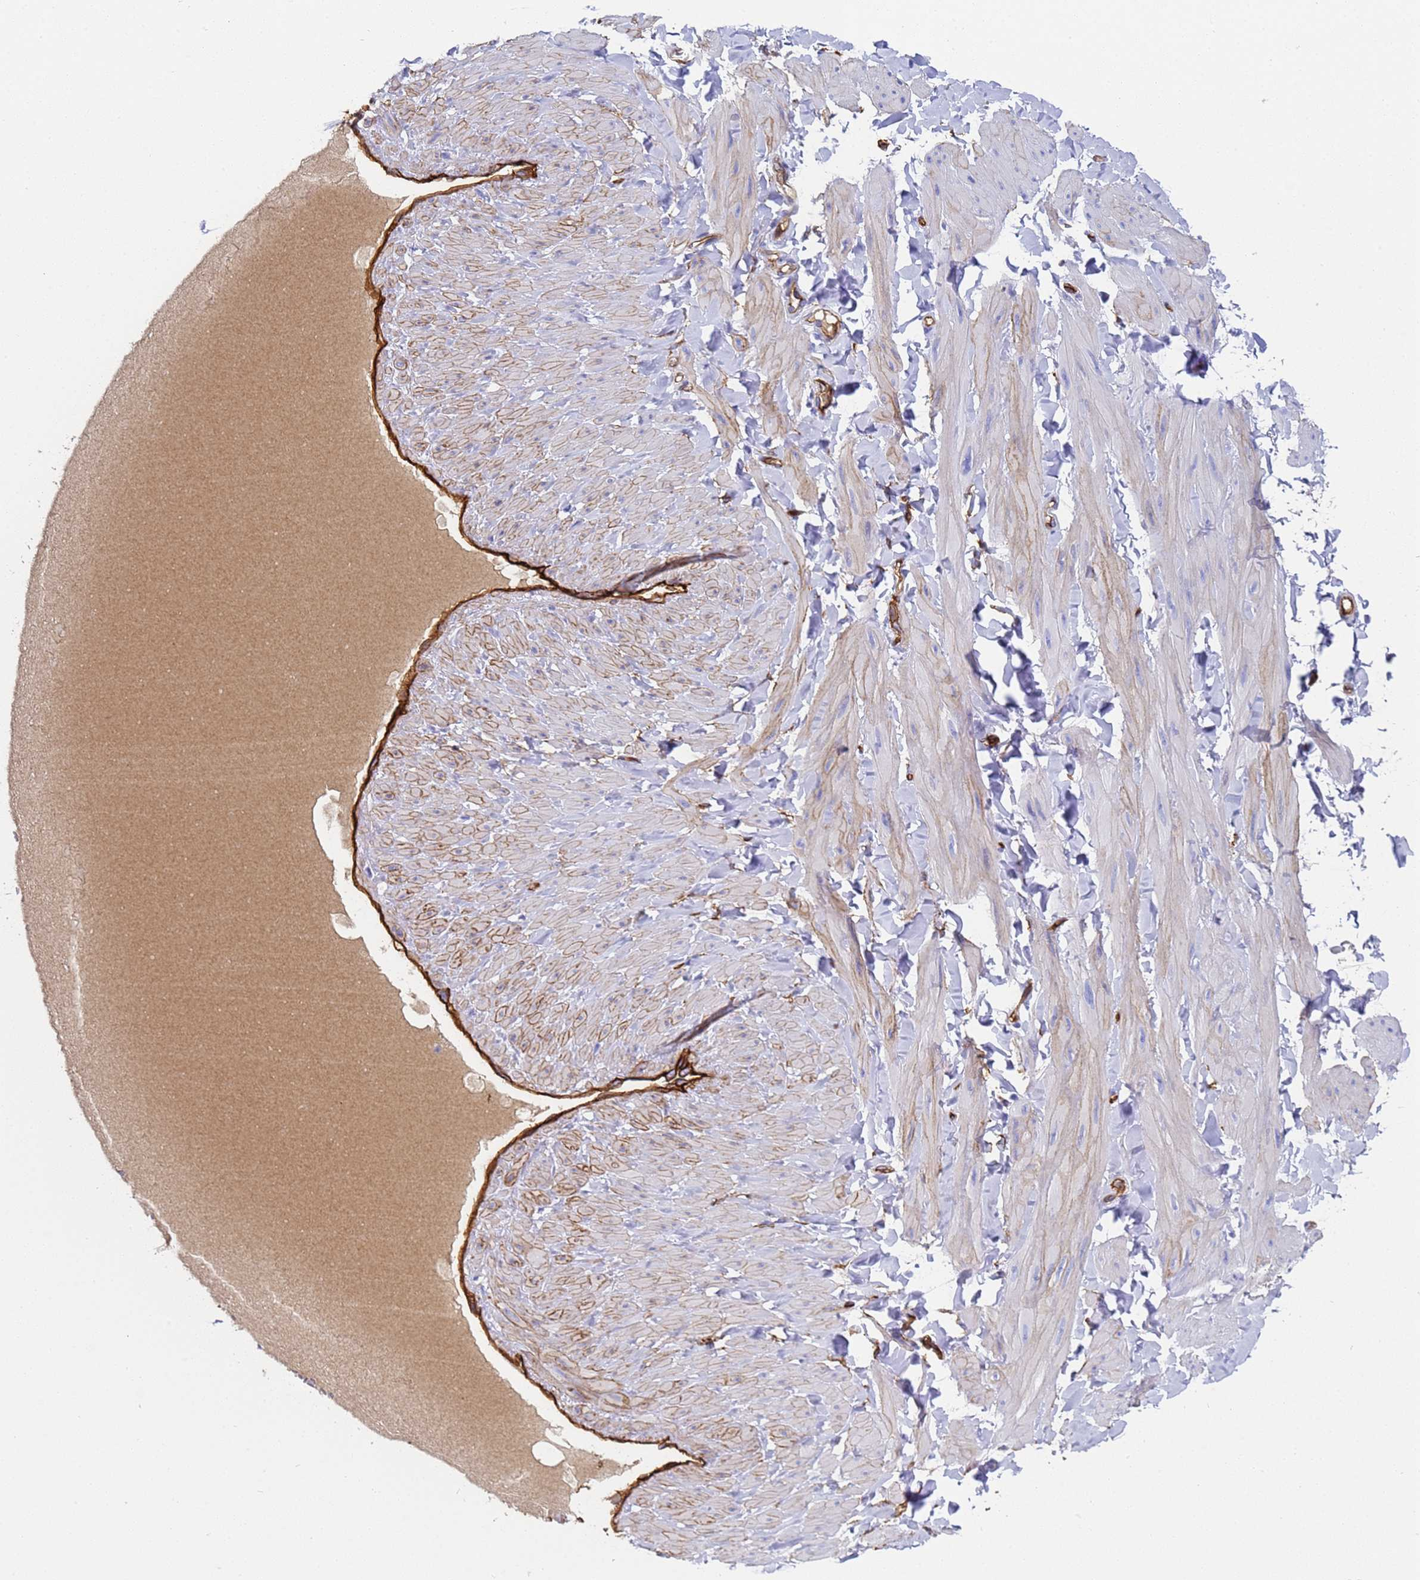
{"staining": {"intensity": "negative", "quantity": "none", "location": "none"}, "tissue": "soft tissue", "cell_type": "Fibroblasts", "image_type": "normal", "snomed": [{"axis": "morphology", "description": "Normal tissue, NOS"}, {"axis": "topography", "description": "Adipose tissue"}, {"axis": "topography", "description": "Vascular tissue"}, {"axis": "topography", "description": "Peripheral nerve tissue"}], "caption": "DAB (3,3'-diaminobenzidine) immunohistochemical staining of benign human soft tissue exhibits no significant positivity in fibroblasts.", "gene": "ADIPOQ", "patient": {"sex": "male", "age": 25}}